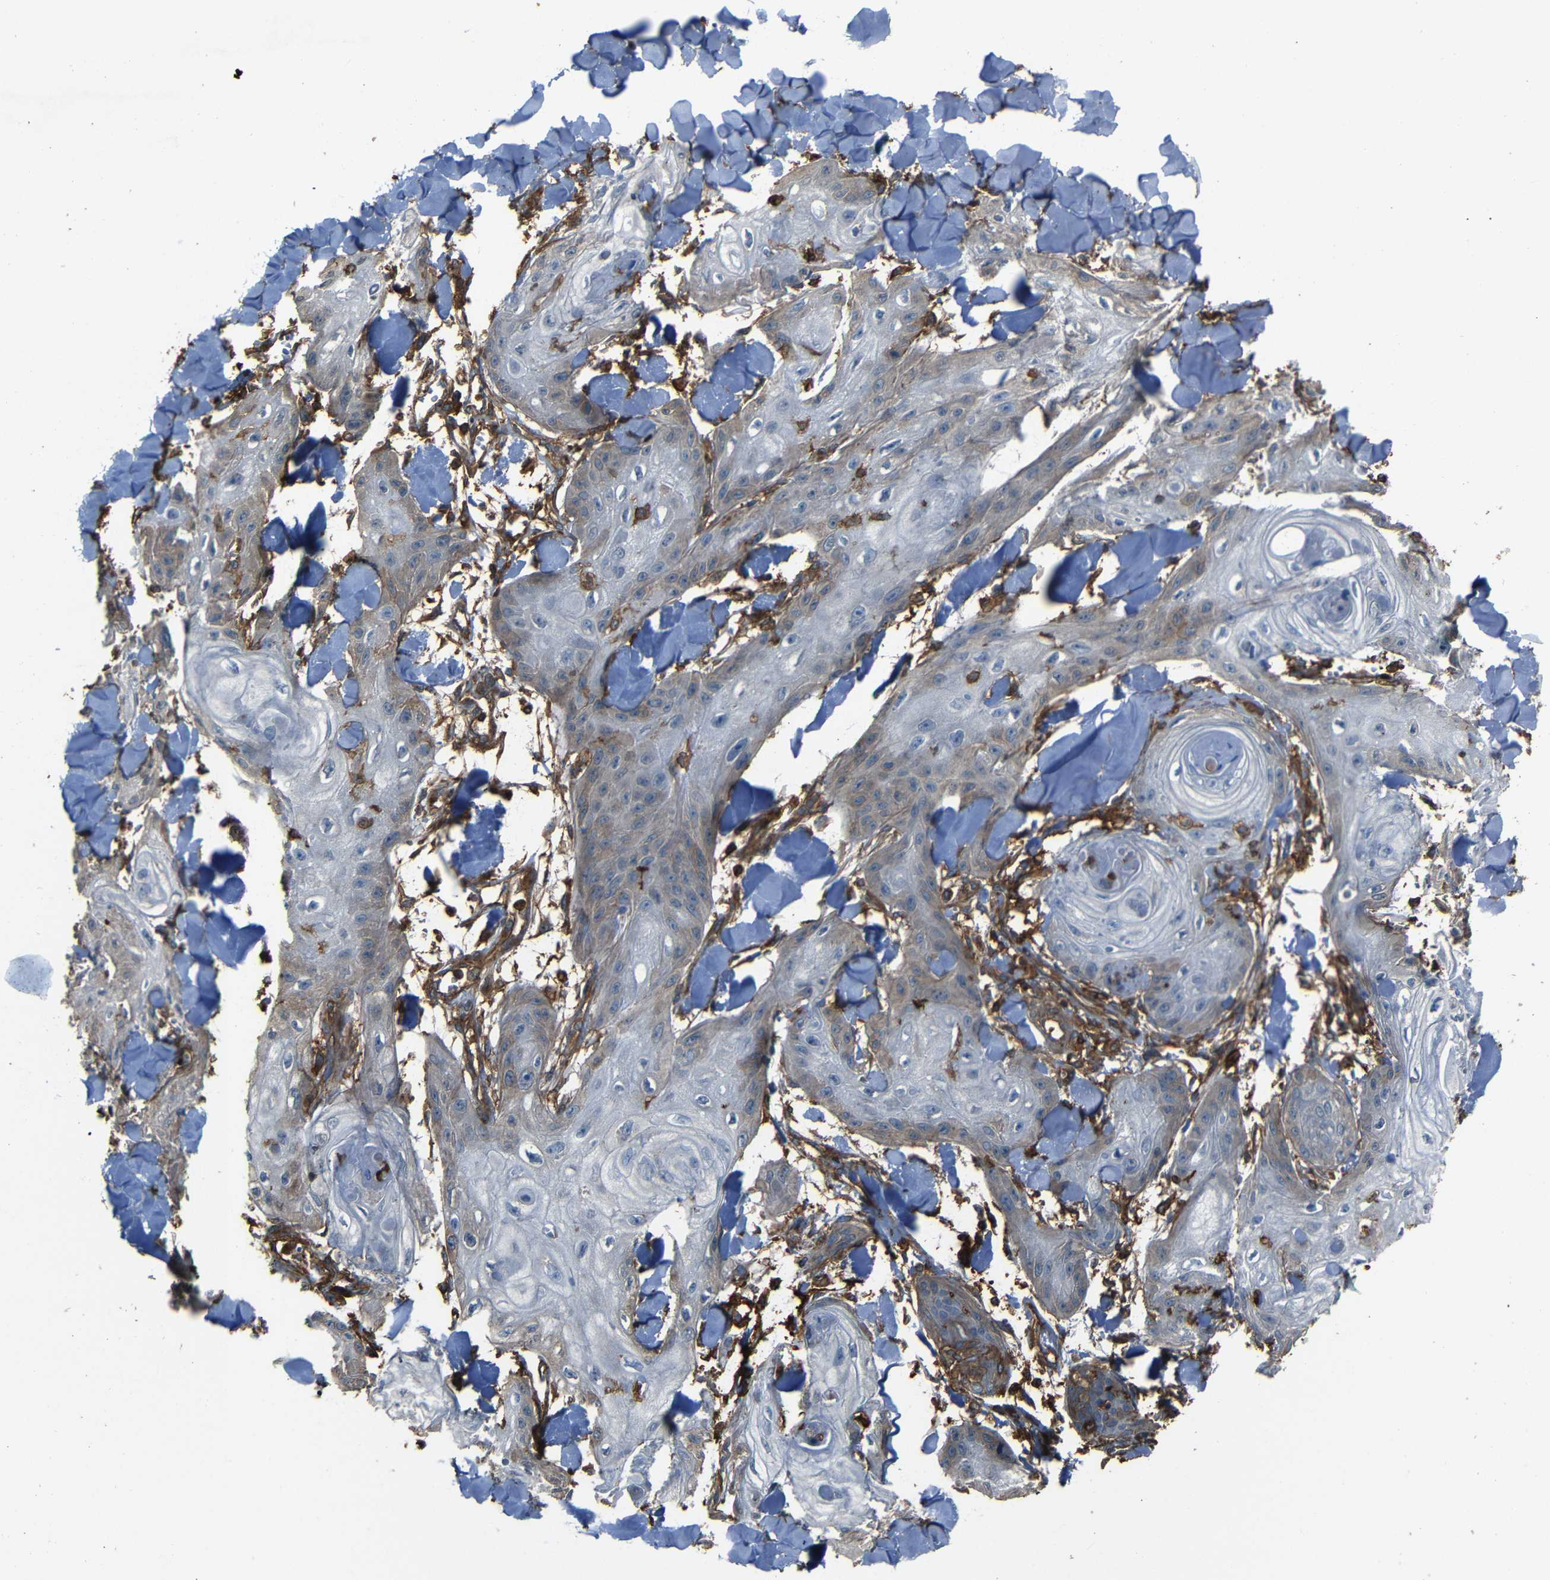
{"staining": {"intensity": "weak", "quantity": "<25%", "location": "cytoplasmic/membranous"}, "tissue": "skin cancer", "cell_type": "Tumor cells", "image_type": "cancer", "snomed": [{"axis": "morphology", "description": "Squamous cell carcinoma, NOS"}, {"axis": "topography", "description": "Skin"}], "caption": "Image shows no significant protein expression in tumor cells of skin cancer (squamous cell carcinoma). (Brightfield microscopy of DAB (3,3'-diaminobenzidine) immunohistochemistry at high magnification).", "gene": "ADGRE5", "patient": {"sex": "male", "age": 74}}